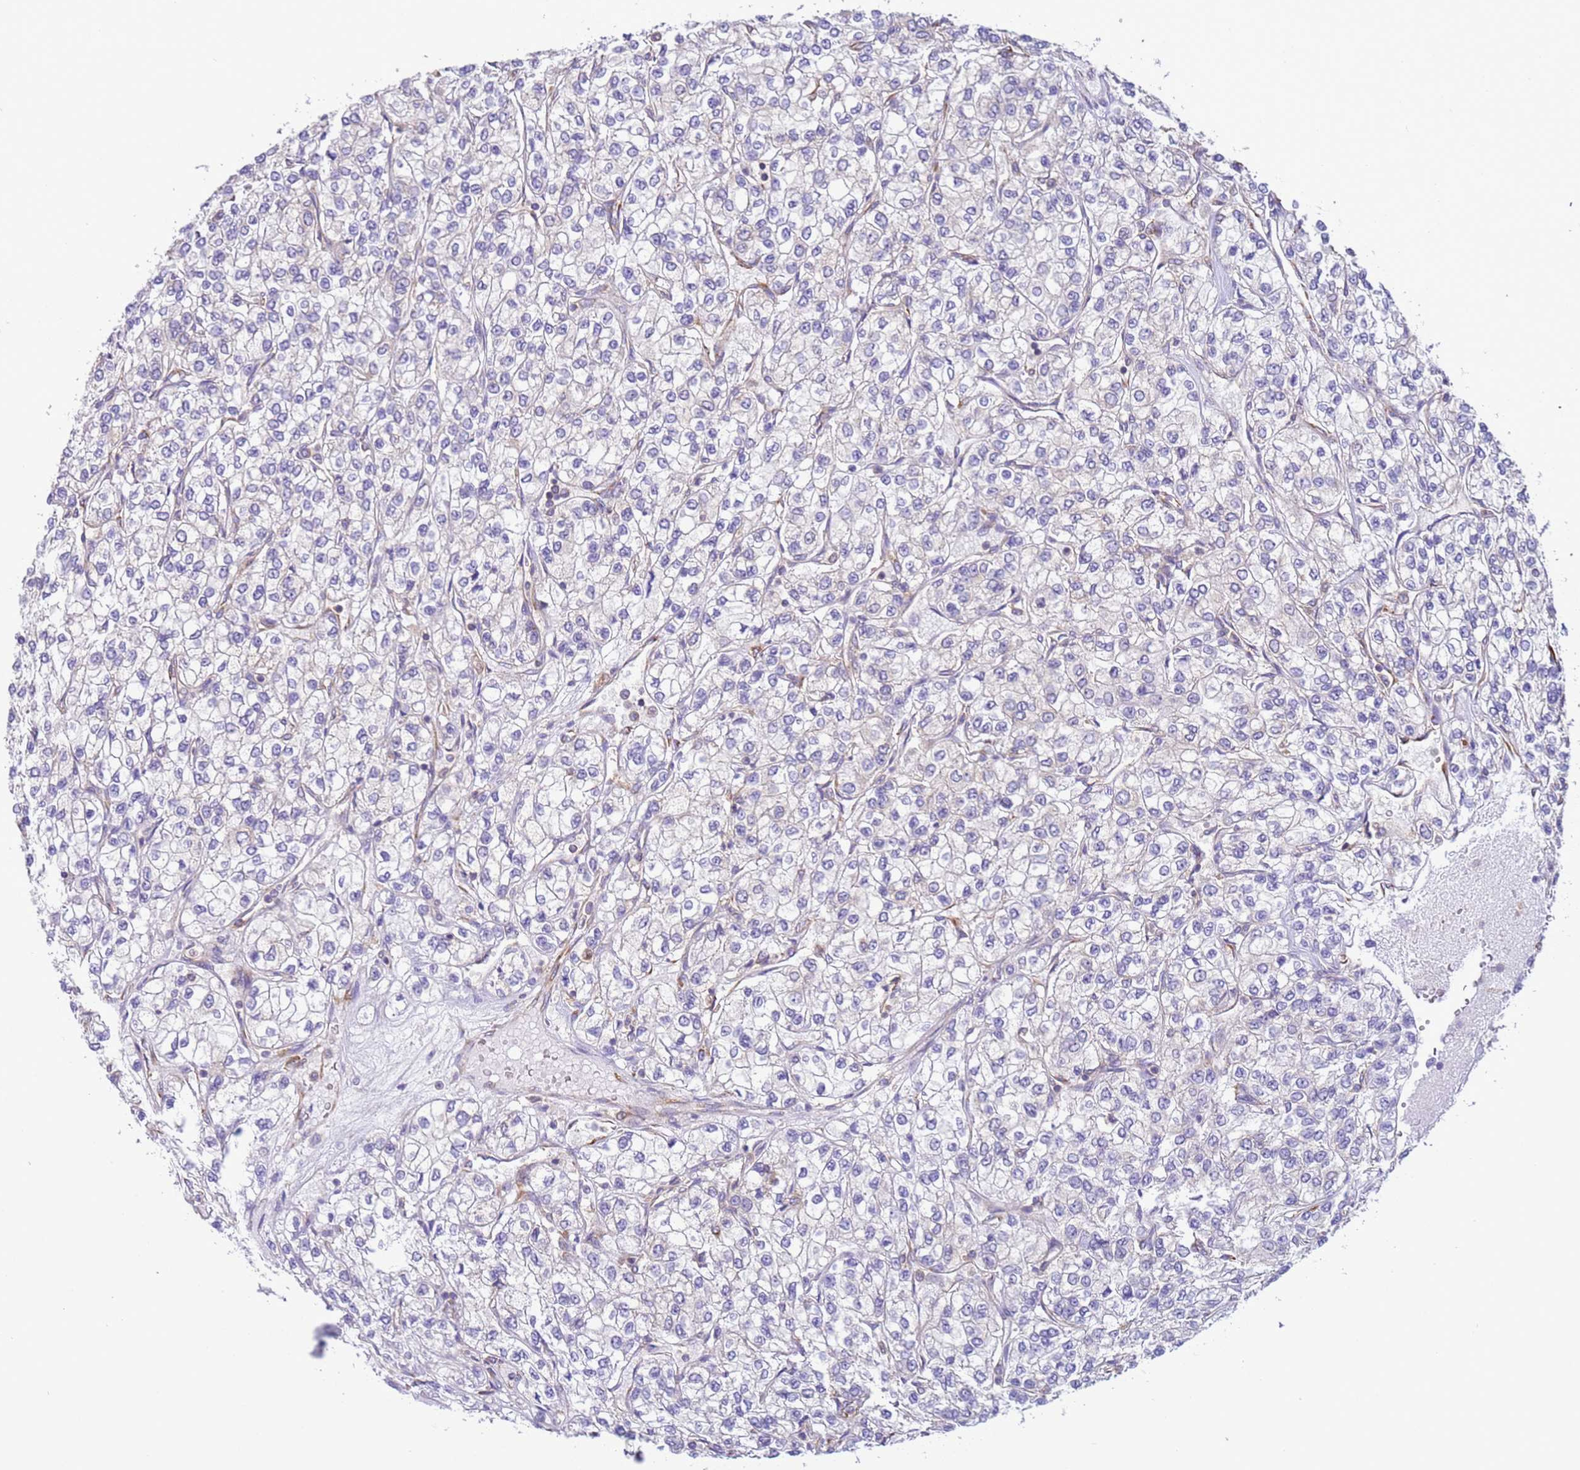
{"staining": {"intensity": "negative", "quantity": "none", "location": "none"}, "tissue": "renal cancer", "cell_type": "Tumor cells", "image_type": "cancer", "snomed": [{"axis": "morphology", "description": "Adenocarcinoma, NOS"}, {"axis": "topography", "description": "Kidney"}], "caption": "Immunohistochemistry (IHC) of renal cancer (adenocarcinoma) displays no positivity in tumor cells.", "gene": "VARS1", "patient": {"sex": "male", "age": 80}}